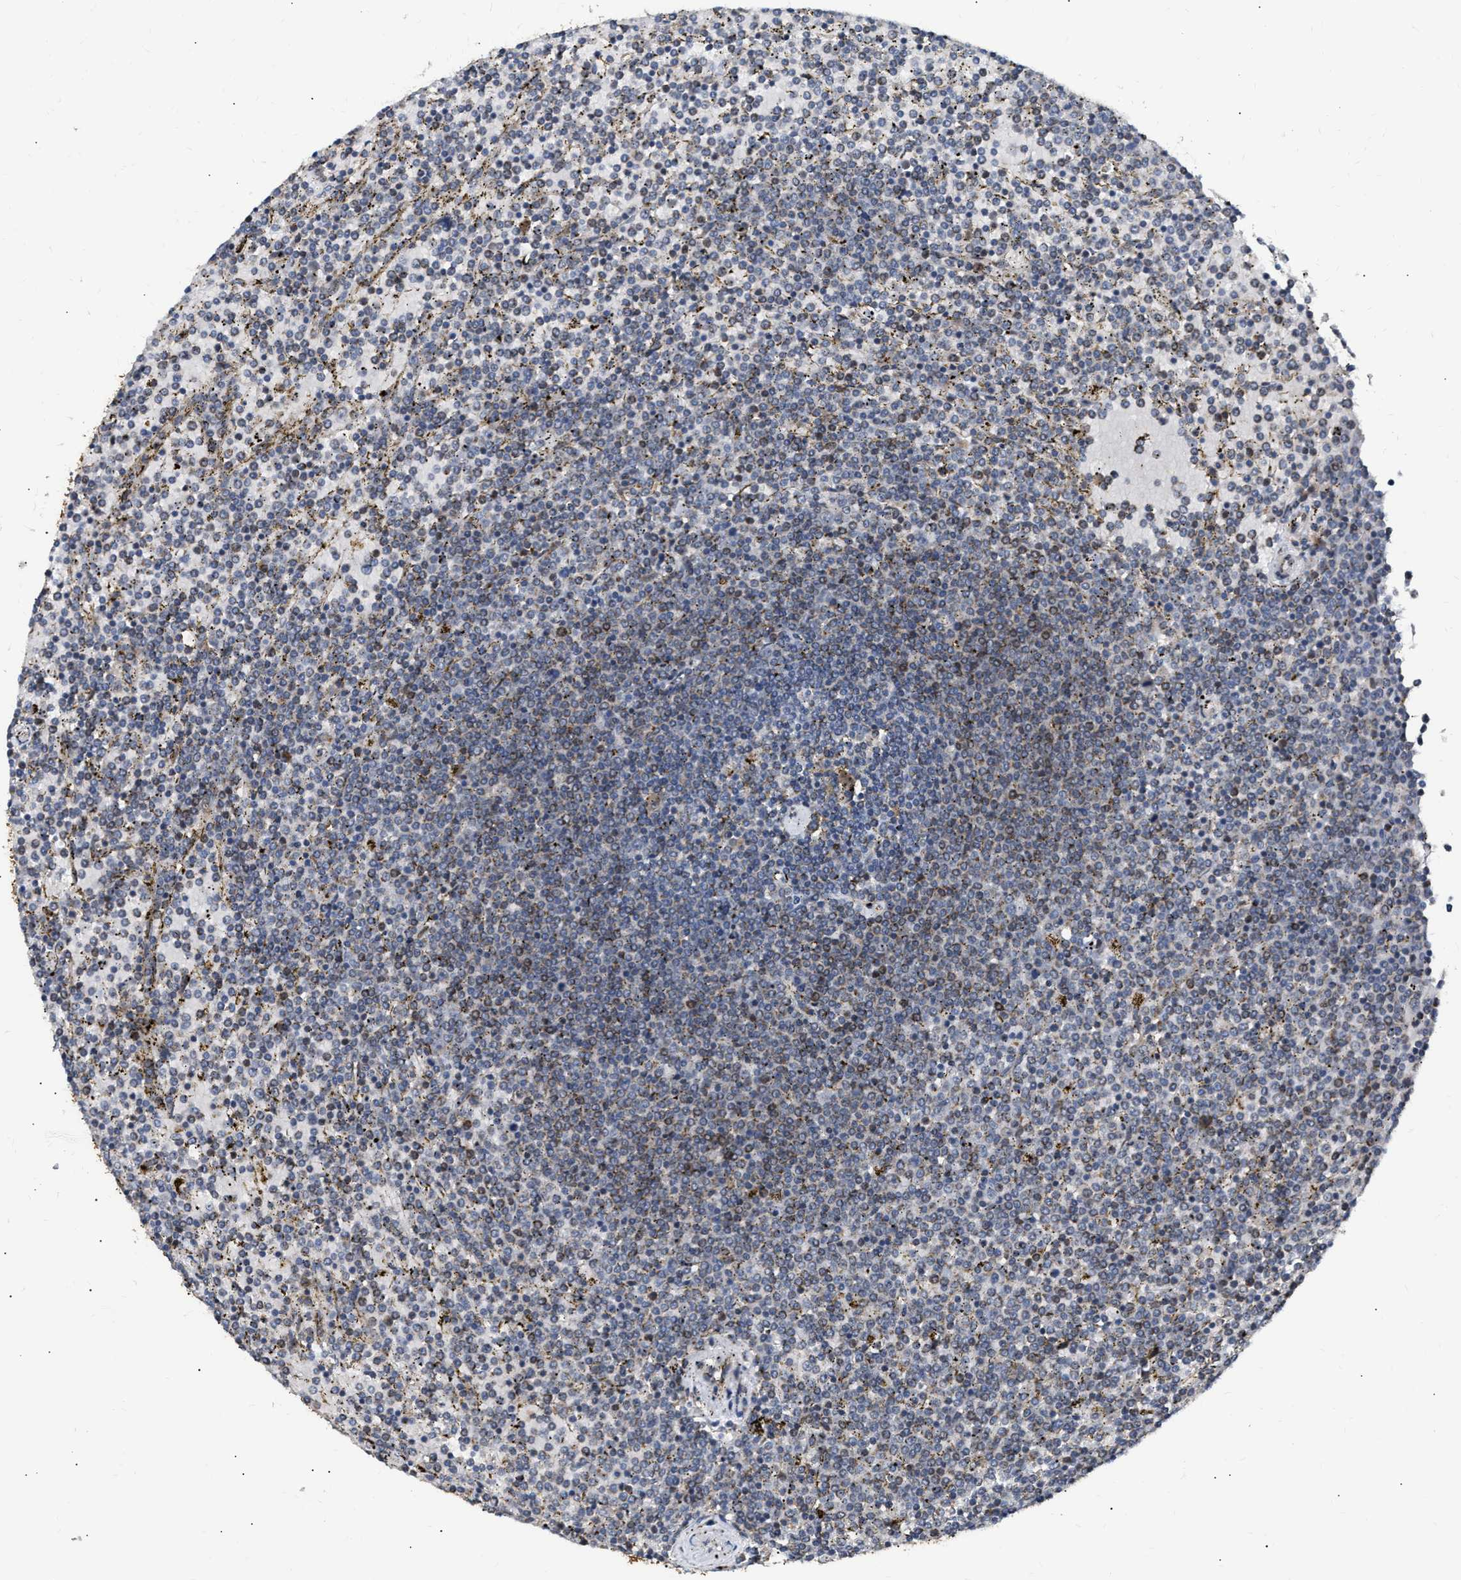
{"staining": {"intensity": "weak", "quantity": "<25%", "location": "cytoplasmic/membranous"}, "tissue": "lymphoma", "cell_type": "Tumor cells", "image_type": "cancer", "snomed": [{"axis": "morphology", "description": "Malignant lymphoma, non-Hodgkin's type, Low grade"}, {"axis": "topography", "description": "Spleen"}], "caption": "The immunohistochemistry (IHC) histopathology image has no significant positivity in tumor cells of malignant lymphoma, non-Hodgkin's type (low-grade) tissue.", "gene": "DEPTOR", "patient": {"sex": "female", "age": 77}}